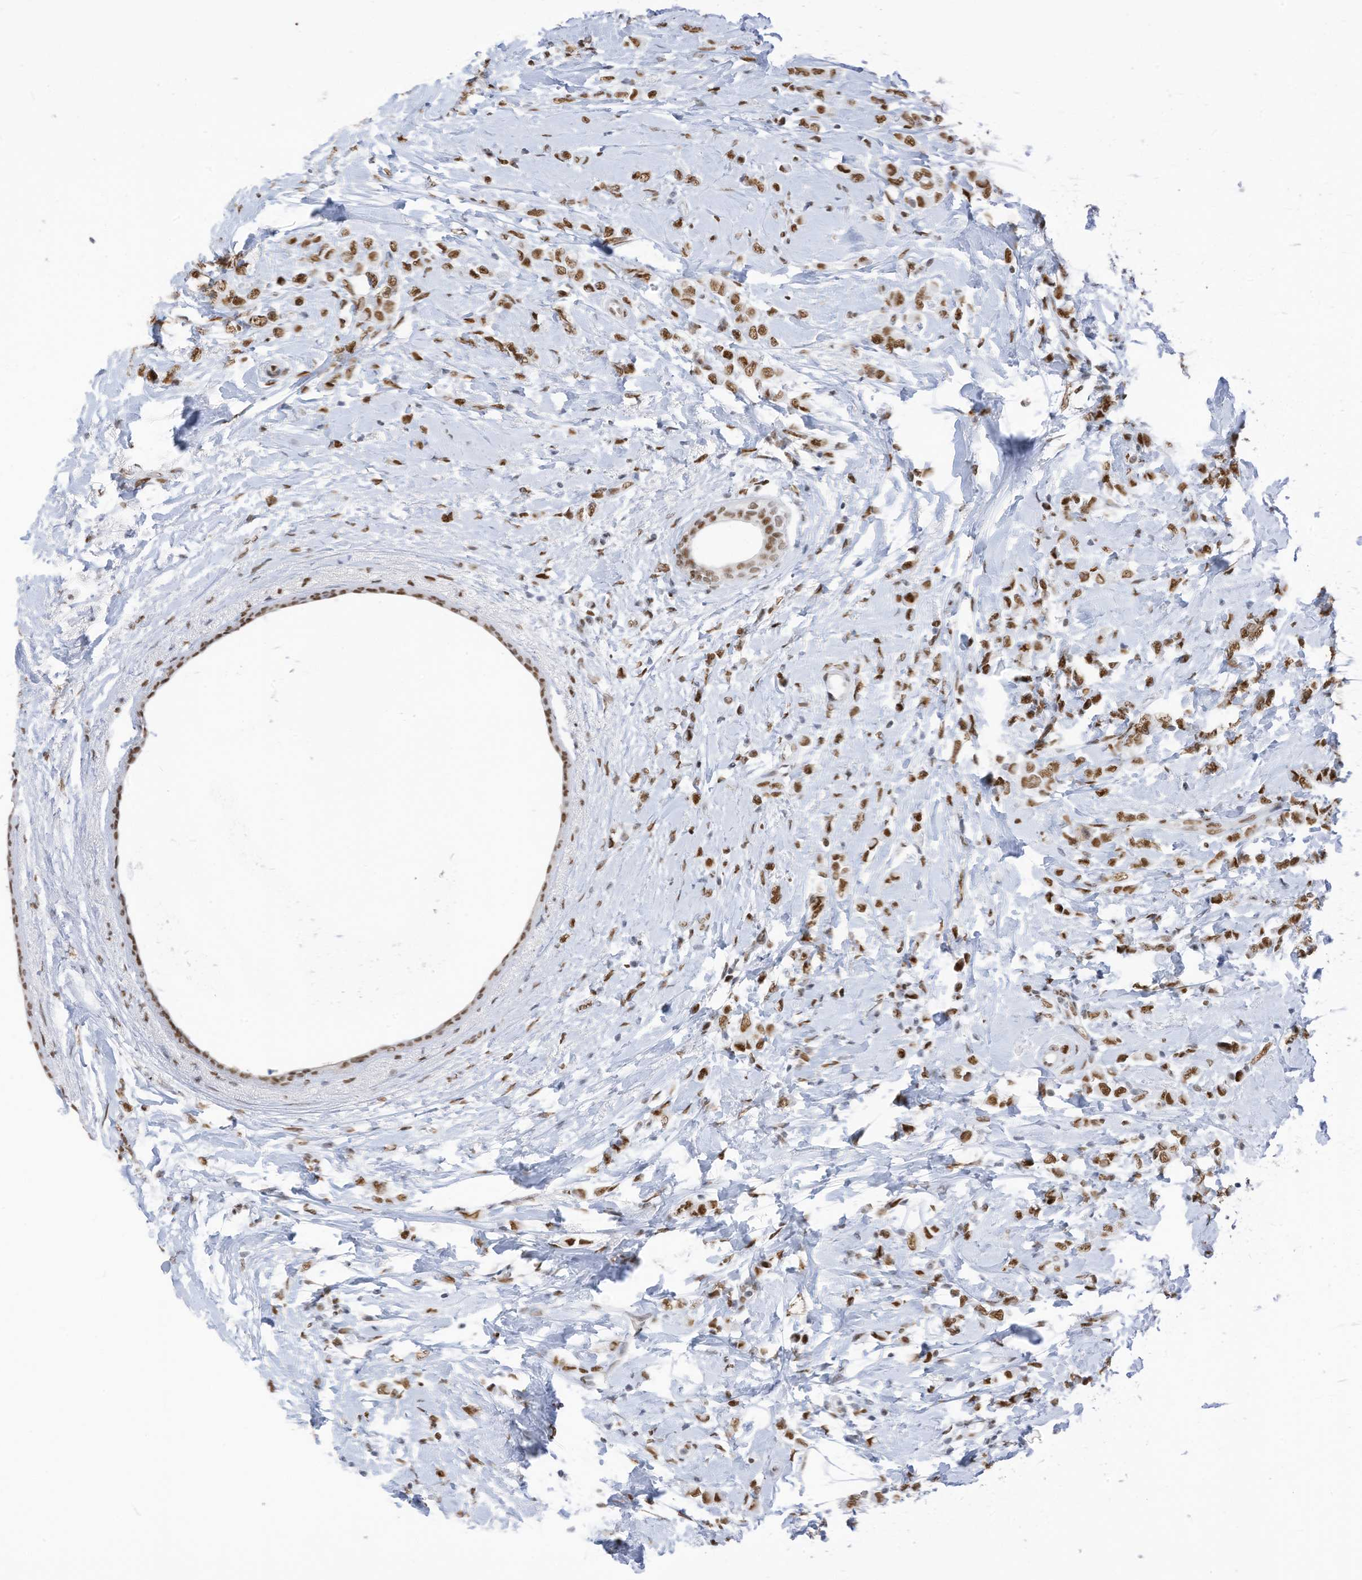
{"staining": {"intensity": "moderate", "quantity": ">75%", "location": "nuclear"}, "tissue": "breast cancer", "cell_type": "Tumor cells", "image_type": "cancer", "snomed": [{"axis": "morphology", "description": "Lobular carcinoma"}, {"axis": "topography", "description": "Breast"}], "caption": "Moderate nuclear expression for a protein is identified in about >75% of tumor cells of breast cancer using immunohistochemistry.", "gene": "KHSRP", "patient": {"sex": "female", "age": 47}}